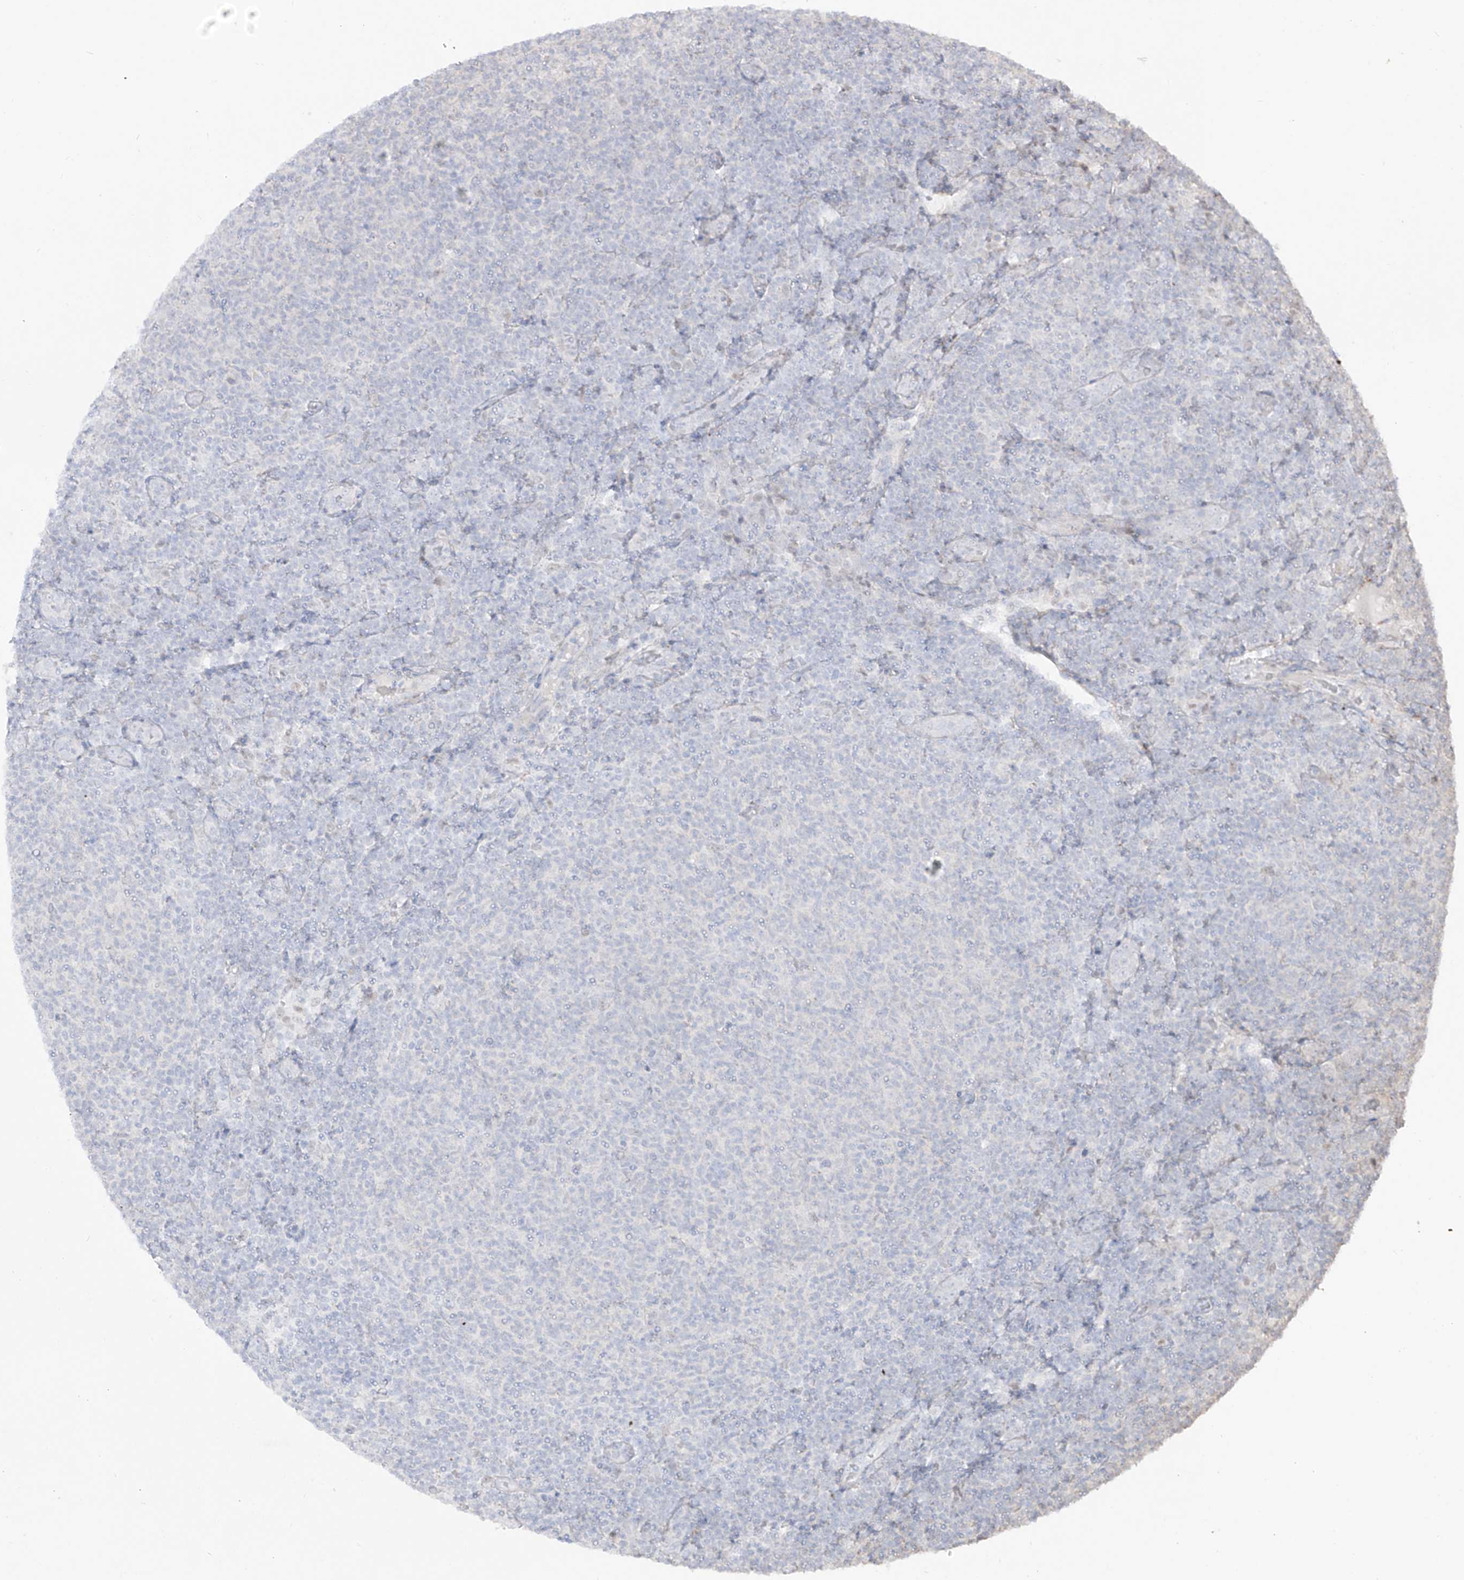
{"staining": {"intensity": "negative", "quantity": "none", "location": "none"}, "tissue": "lymphoma", "cell_type": "Tumor cells", "image_type": "cancer", "snomed": [{"axis": "morphology", "description": "Malignant lymphoma, non-Hodgkin's type, Low grade"}, {"axis": "topography", "description": "Lymph node"}], "caption": "Micrograph shows no significant protein positivity in tumor cells of lymphoma. (Stains: DAB IHC with hematoxylin counter stain, Microscopy: brightfield microscopy at high magnification).", "gene": "DMKN", "patient": {"sex": "male", "age": 66}}